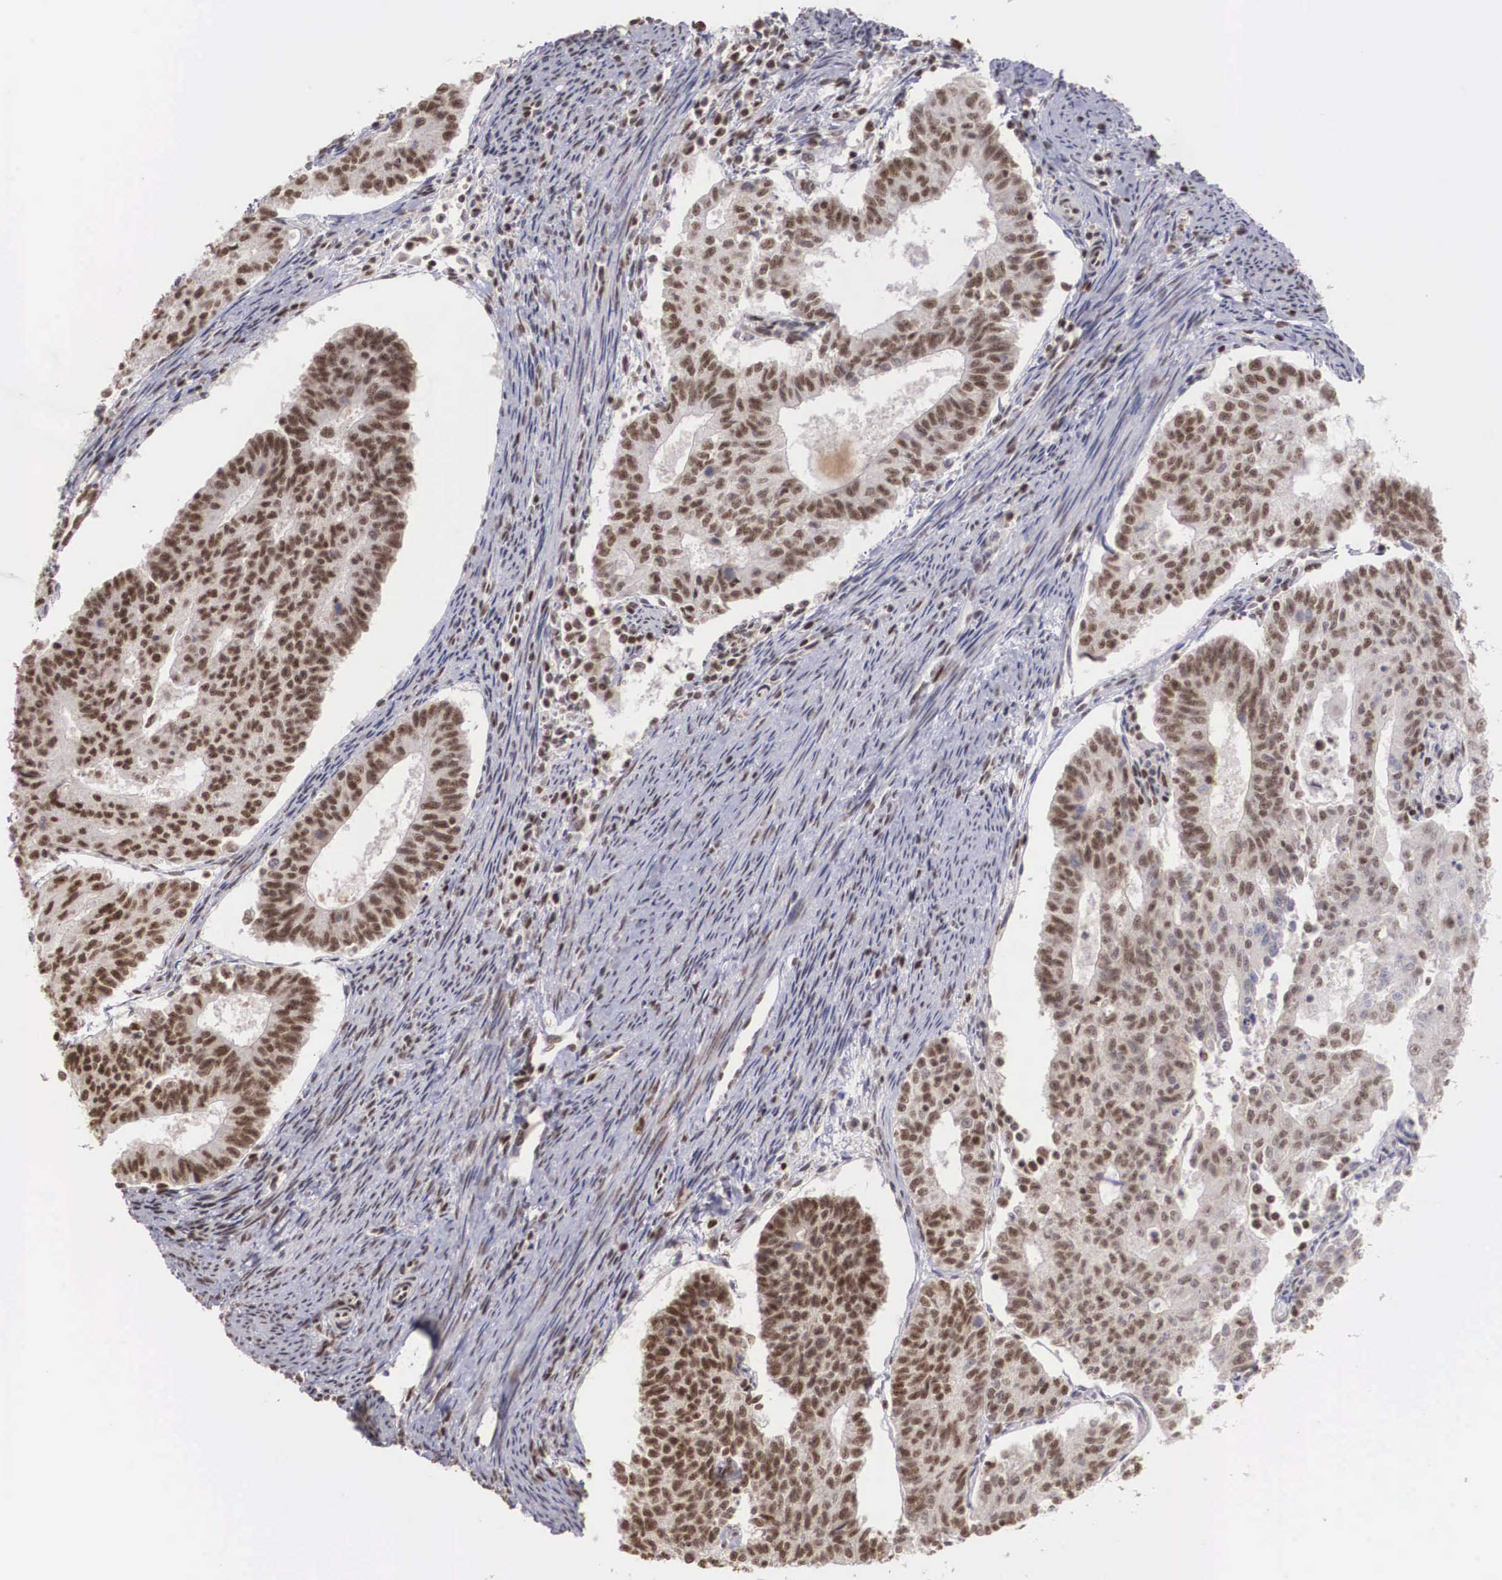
{"staining": {"intensity": "moderate", "quantity": "25%-75%", "location": "nuclear"}, "tissue": "endometrial cancer", "cell_type": "Tumor cells", "image_type": "cancer", "snomed": [{"axis": "morphology", "description": "Adenocarcinoma, NOS"}, {"axis": "topography", "description": "Endometrium"}], "caption": "Moderate nuclear positivity is appreciated in about 25%-75% of tumor cells in endometrial adenocarcinoma.", "gene": "HTATSF1", "patient": {"sex": "female", "age": 56}}